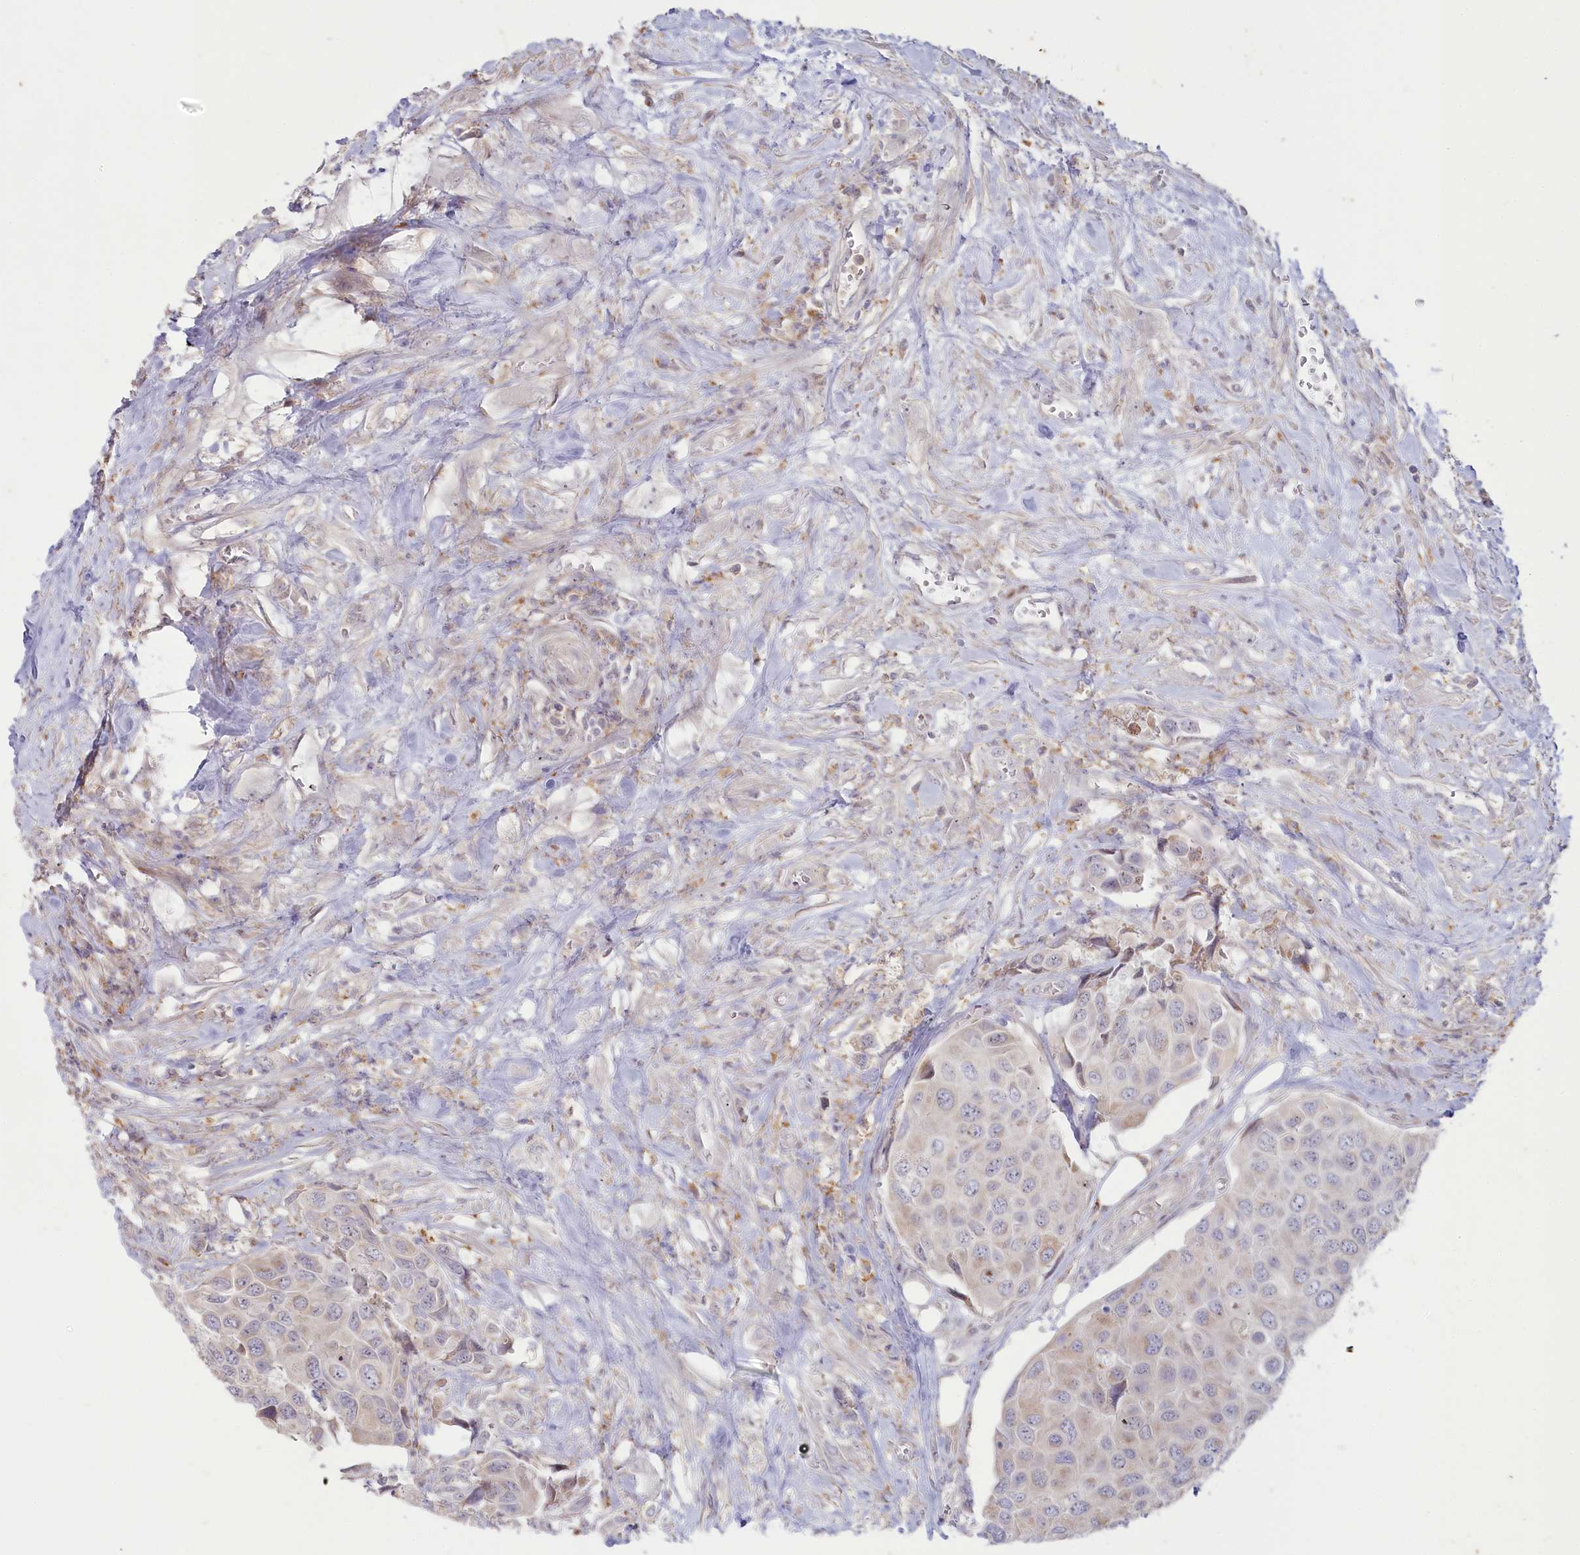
{"staining": {"intensity": "weak", "quantity": "<25%", "location": "cytoplasmic/membranous"}, "tissue": "urothelial cancer", "cell_type": "Tumor cells", "image_type": "cancer", "snomed": [{"axis": "morphology", "description": "Urothelial carcinoma, High grade"}, {"axis": "topography", "description": "Urinary bladder"}], "caption": "The micrograph reveals no staining of tumor cells in urothelial cancer.", "gene": "MTG1", "patient": {"sex": "male", "age": 74}}